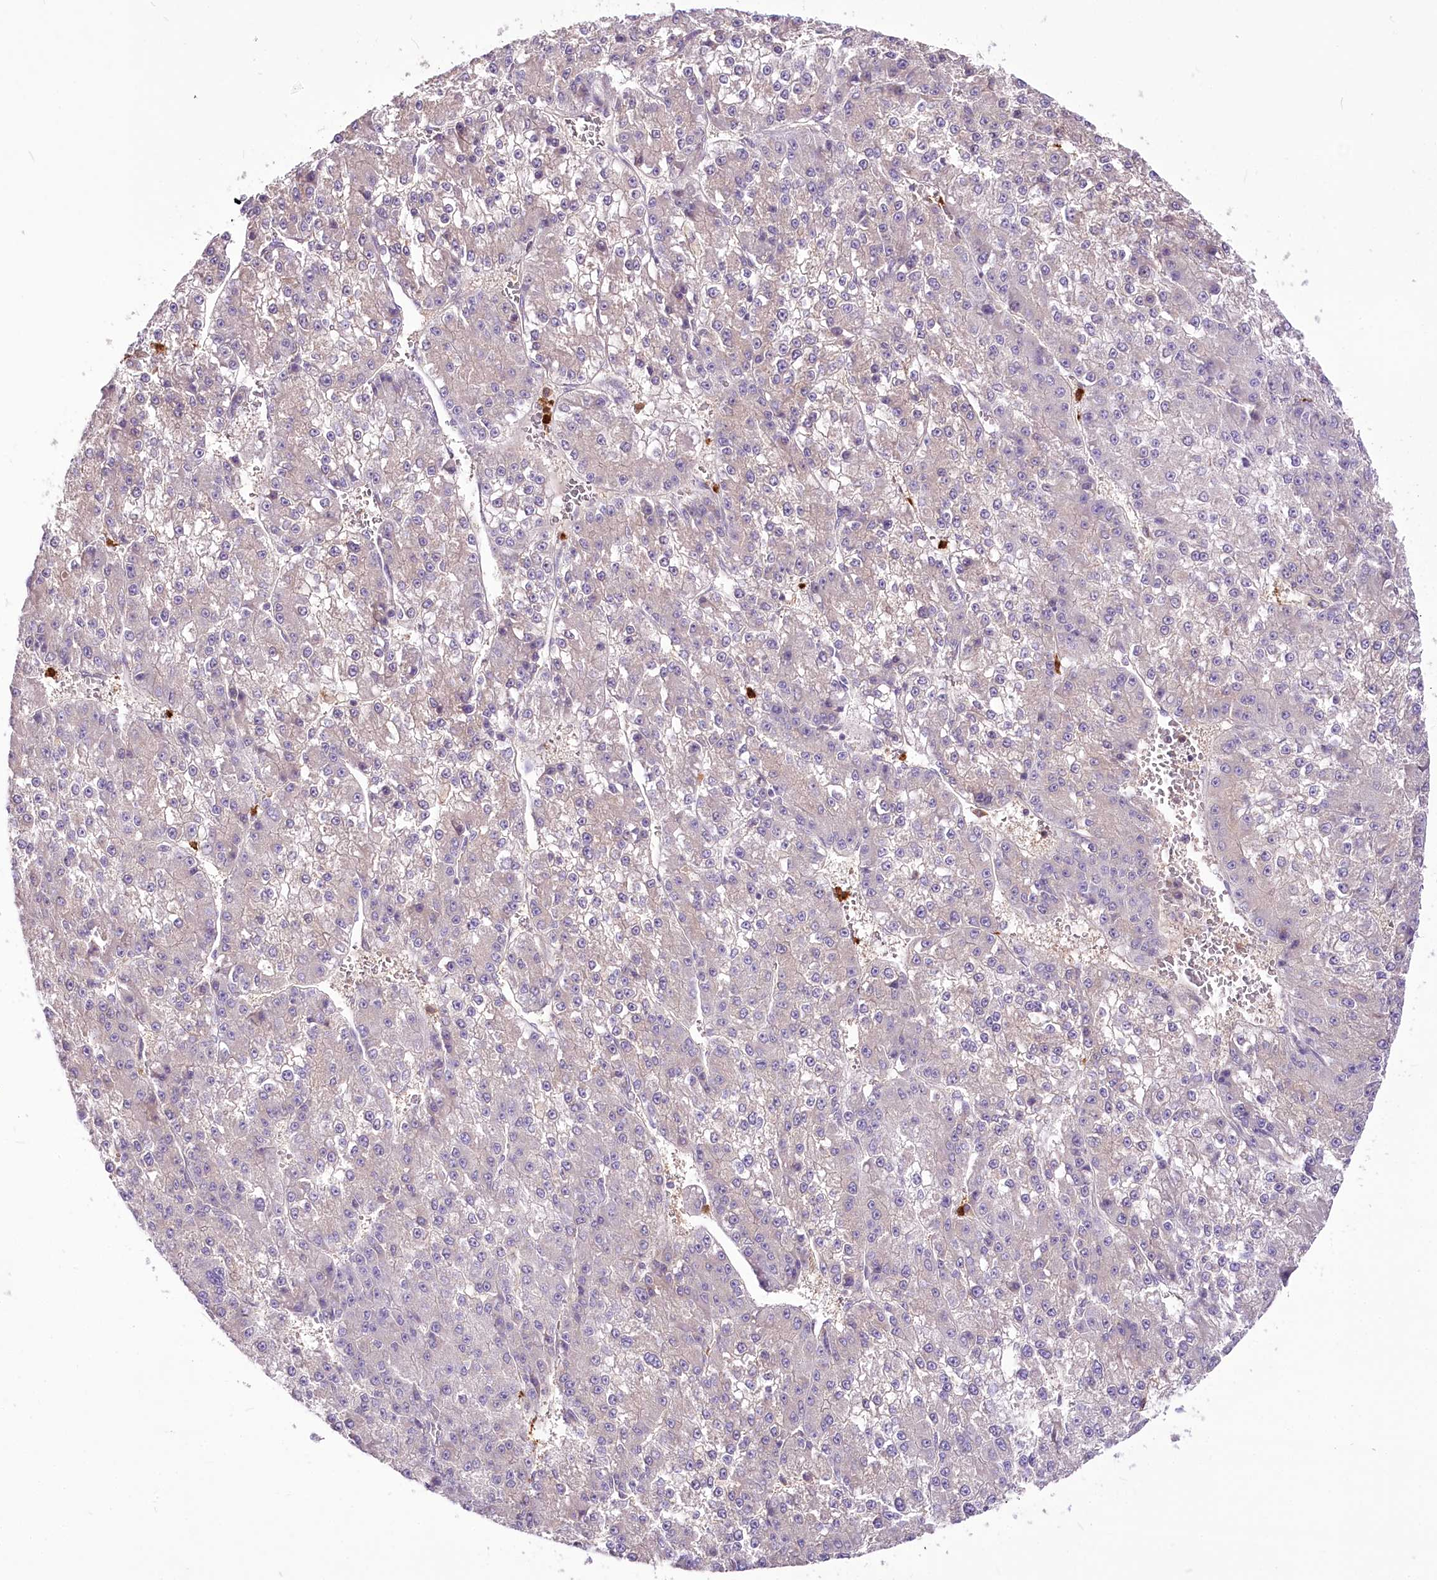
{"staining": {"intensity": "negative", "quantity": "none", "location": "none"}, "tissue": "liver cancer", "cell_type": "Tumor cells", "image_type": "cancer", "snomed": [{"axis": "morphology", "description": "Carcinoma, Hepatocellular, NOS"}, {"axis": "topography", "description": "Liver"}], "caption": "Tumor cells show no significant staining in hepatocellular carcinoma (liver).", "gene": "DPYD", "patient": {"sex": "female", "age": 73}}